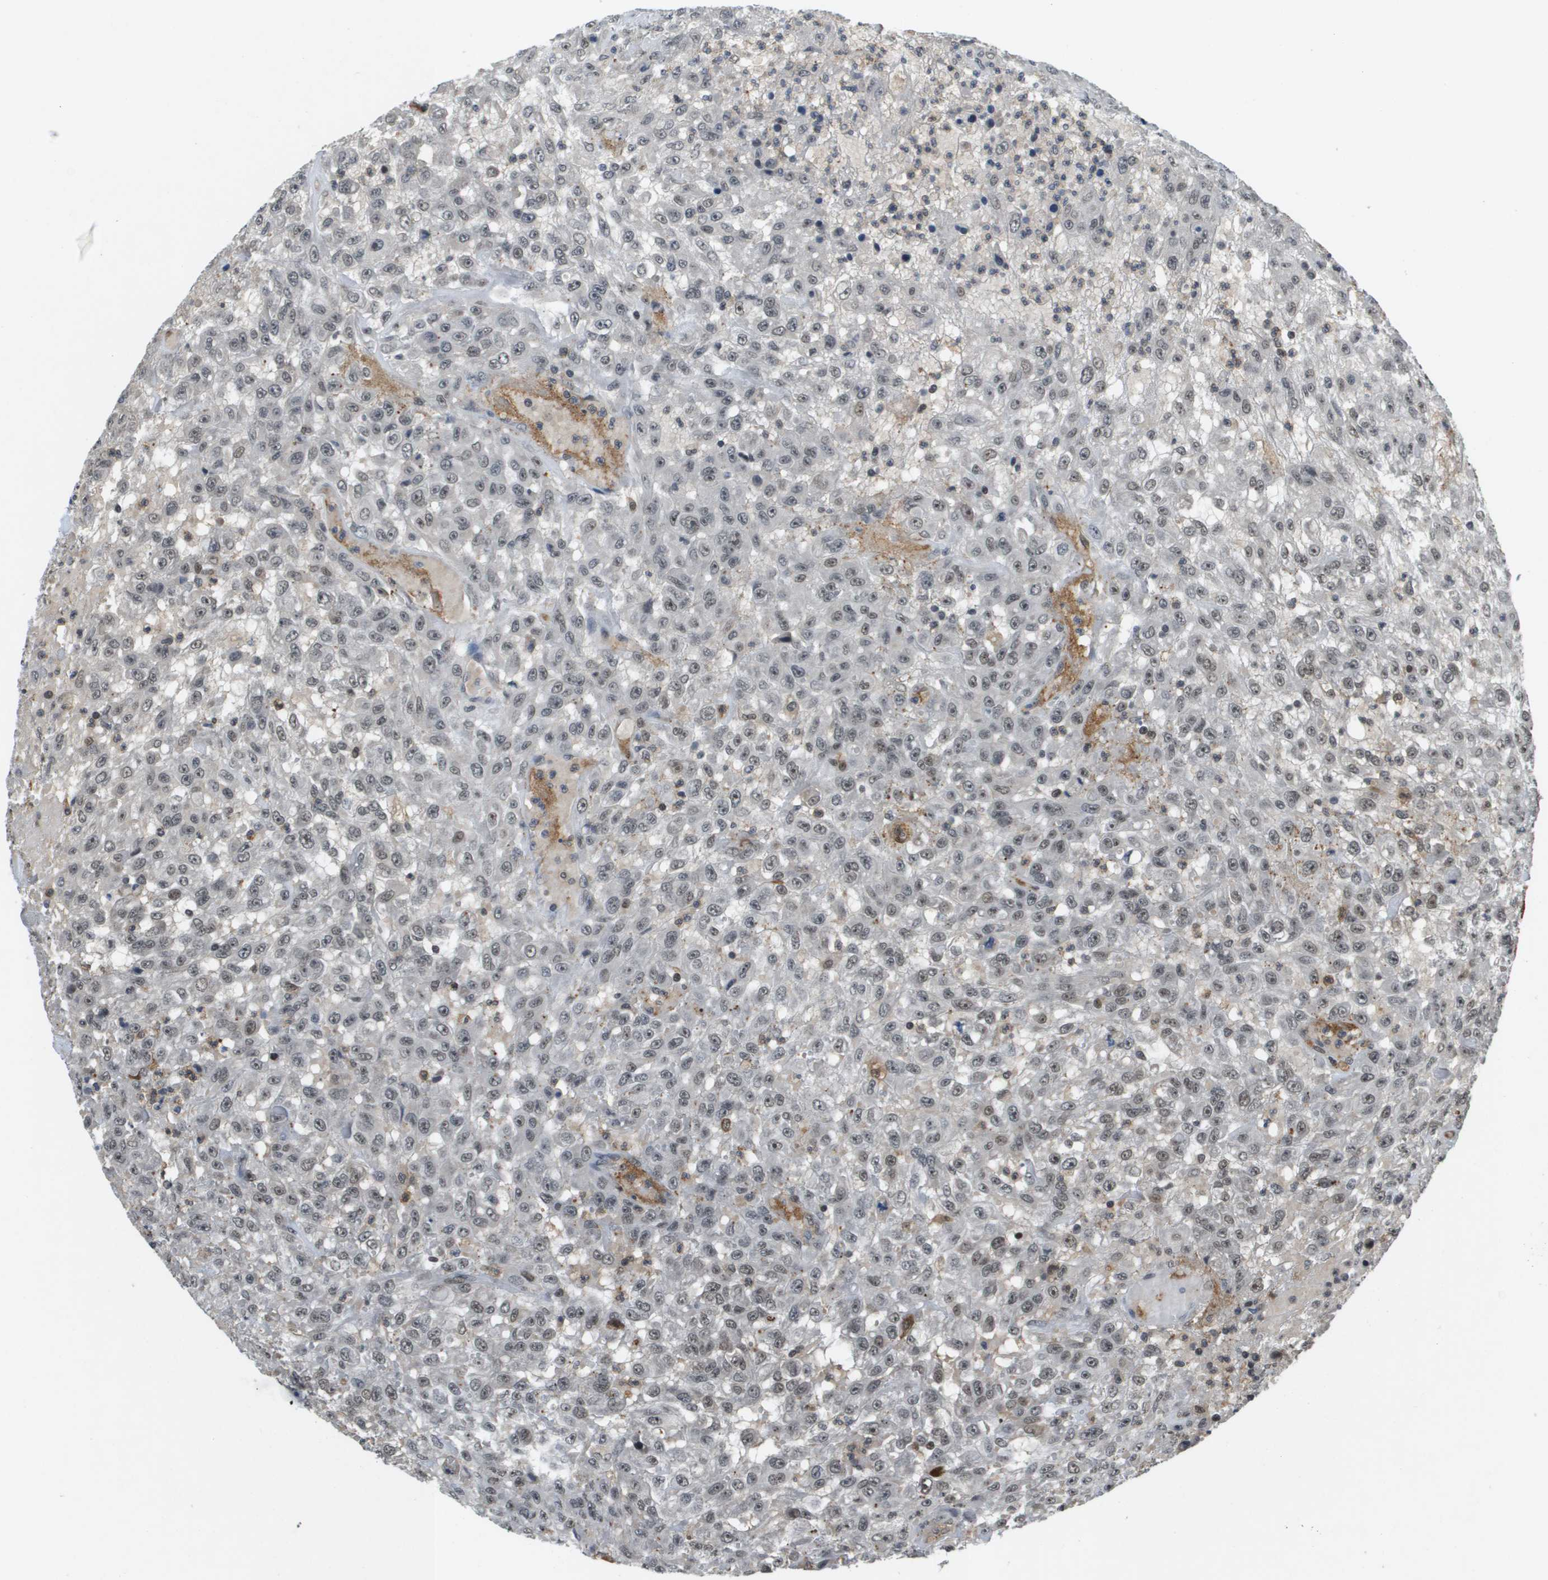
{"staining": {"intensity": "weak", "quantity": ">75%", "location": "nuclear"}, "tissue": "urothelial cancer", "cell_type": "Tumor cells", "image_type": "cancer", "snomed": [{"axis": "morphology", "description": "Urothelial carcinoma, High grade"}, {"axis": "topography", "description": "Urinary bladder"}], "caption": "There is low levels of weak nuclear positivity in tumor cells of urothelial cancer, as demonstrated by immunohistochemical staining (brown color).", "gene": "EP400", "patient": {"sex": "male", "age": 46}}